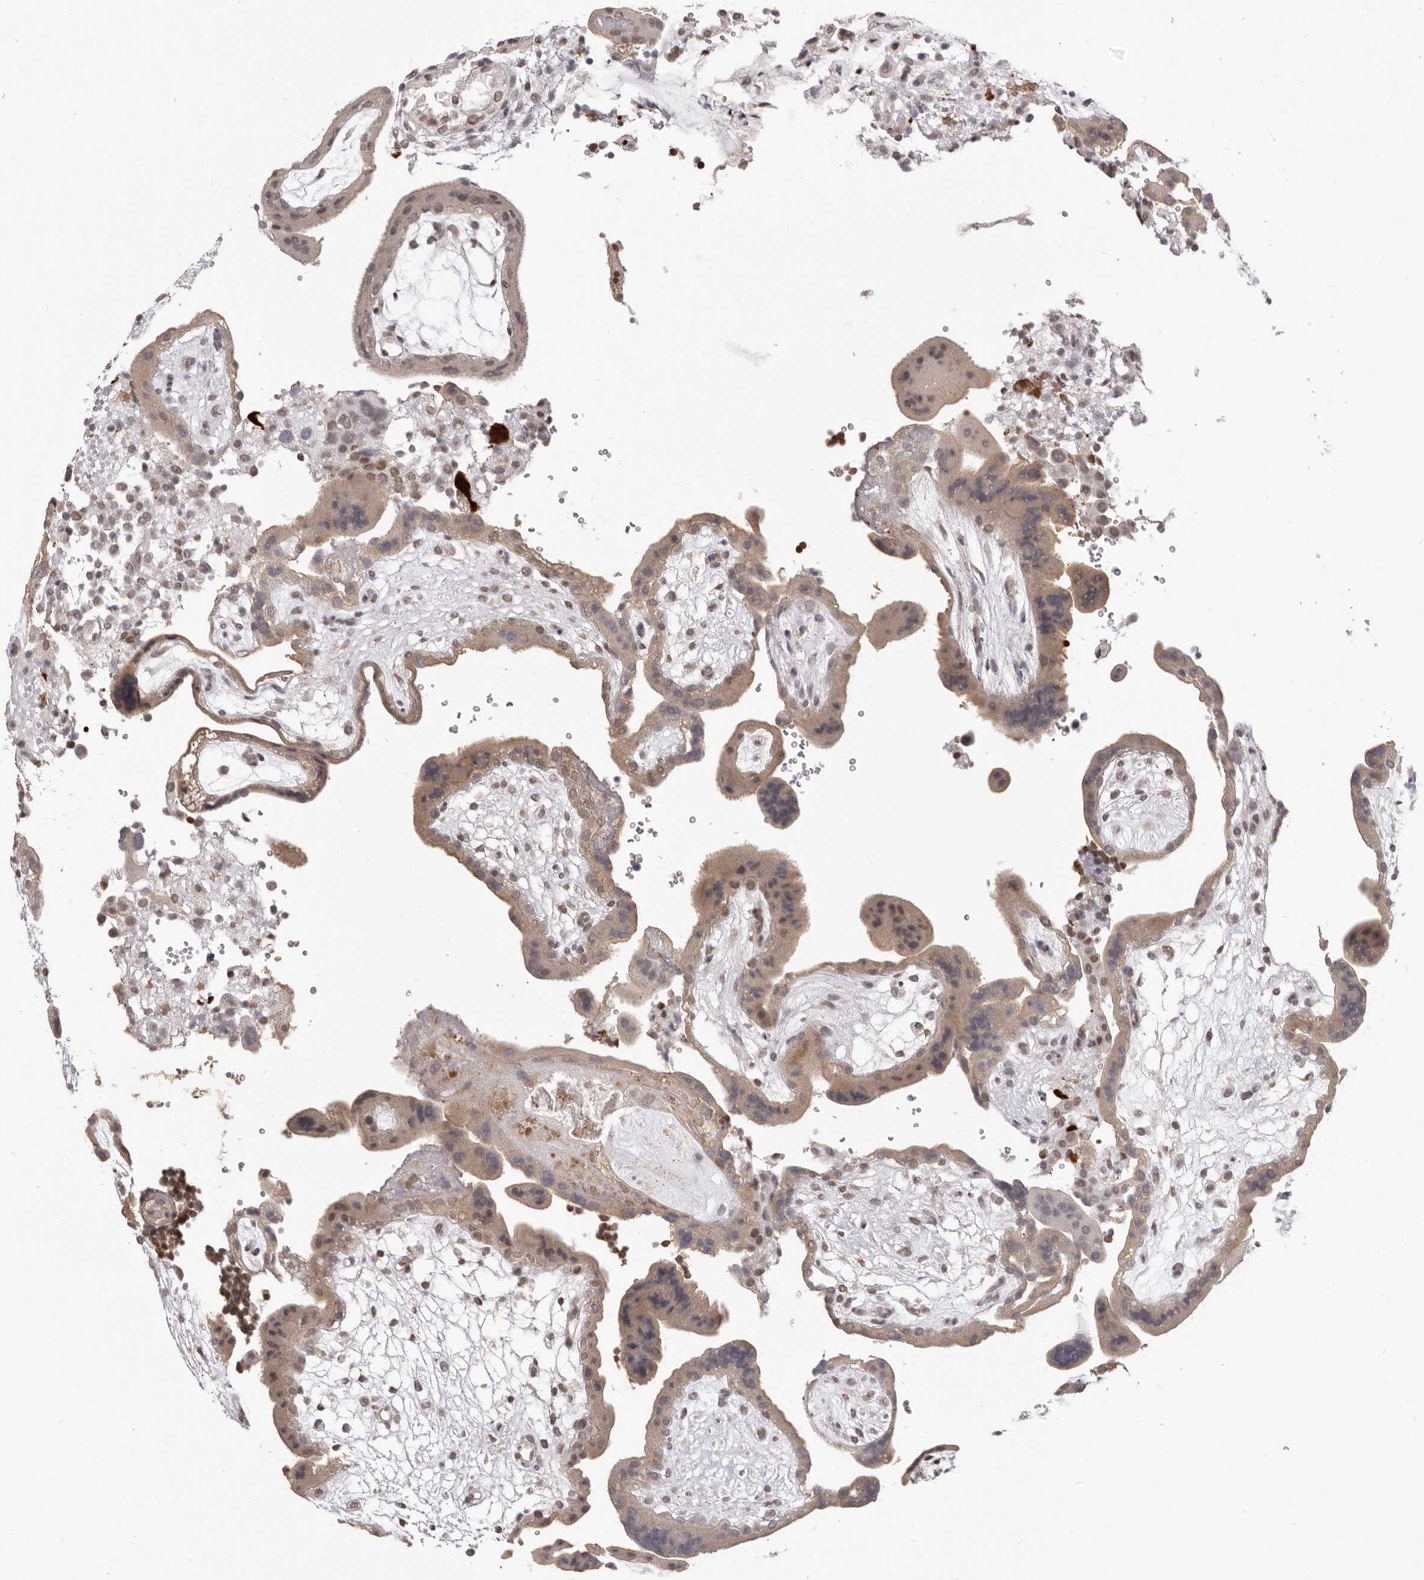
{"staining": {"intensity": "weak", "quantity": ">75%", "location": "cytoplasmic/membranous"}, "tissue": "placenta", "cell_type": "Trophoblastic cells", "image_type": "normal", "snomed": [{"axis": "morphology", "description": "Normal tissue, NOS"}, {"axis": "topography", "description": "Placenta"}], "caption": "High-power microscopy captured an immunohistochemistry micrograph of normal placenta, revealing weak cytoplasmic/membranous expression in about >75% of trophoblastic cells.", "gene": "RNF2", "patient": {"sex": "female", "age": 18}}